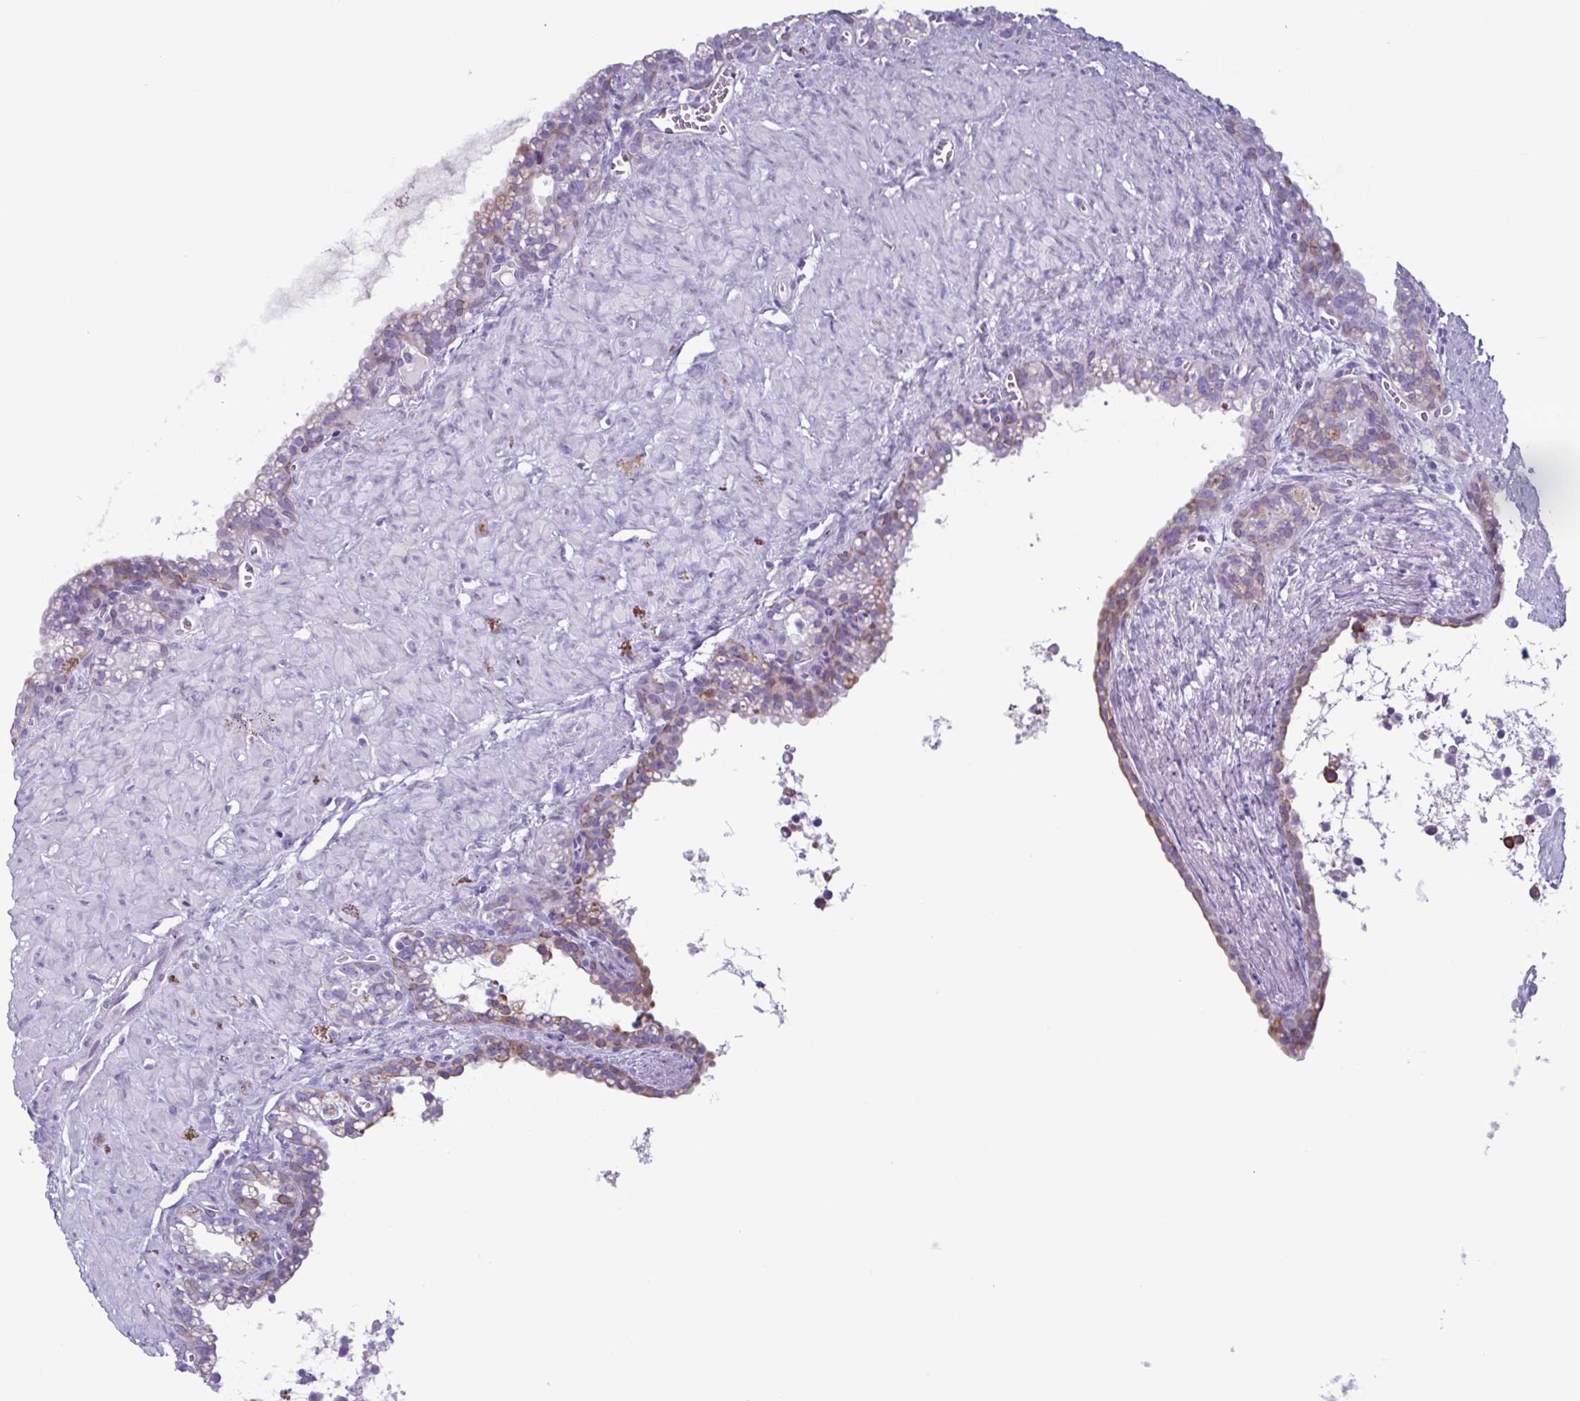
{"staining": {"intensity": "weak", "quantity": "<25%", "location": "cytoplasmic/membranous"}, "tissue": "seminal vesicle", "cell_type": "Glandular cells", "image_type": "normal", "snomed": [{"axis": "morphology", "description": "Normal tissue, NOS"}, {"axis": "topography", "description": "Seminal veicle"}], "caption": "There is no significant expression in glandular cells of seminal vesicle. (Stains: DAB immunohistochemistry with hematoxylin counter stain, Microscopy: brightfield microscopy at high magnification).", "gene": "KRT10", "patient": {"sex": "male", "age": 76}}